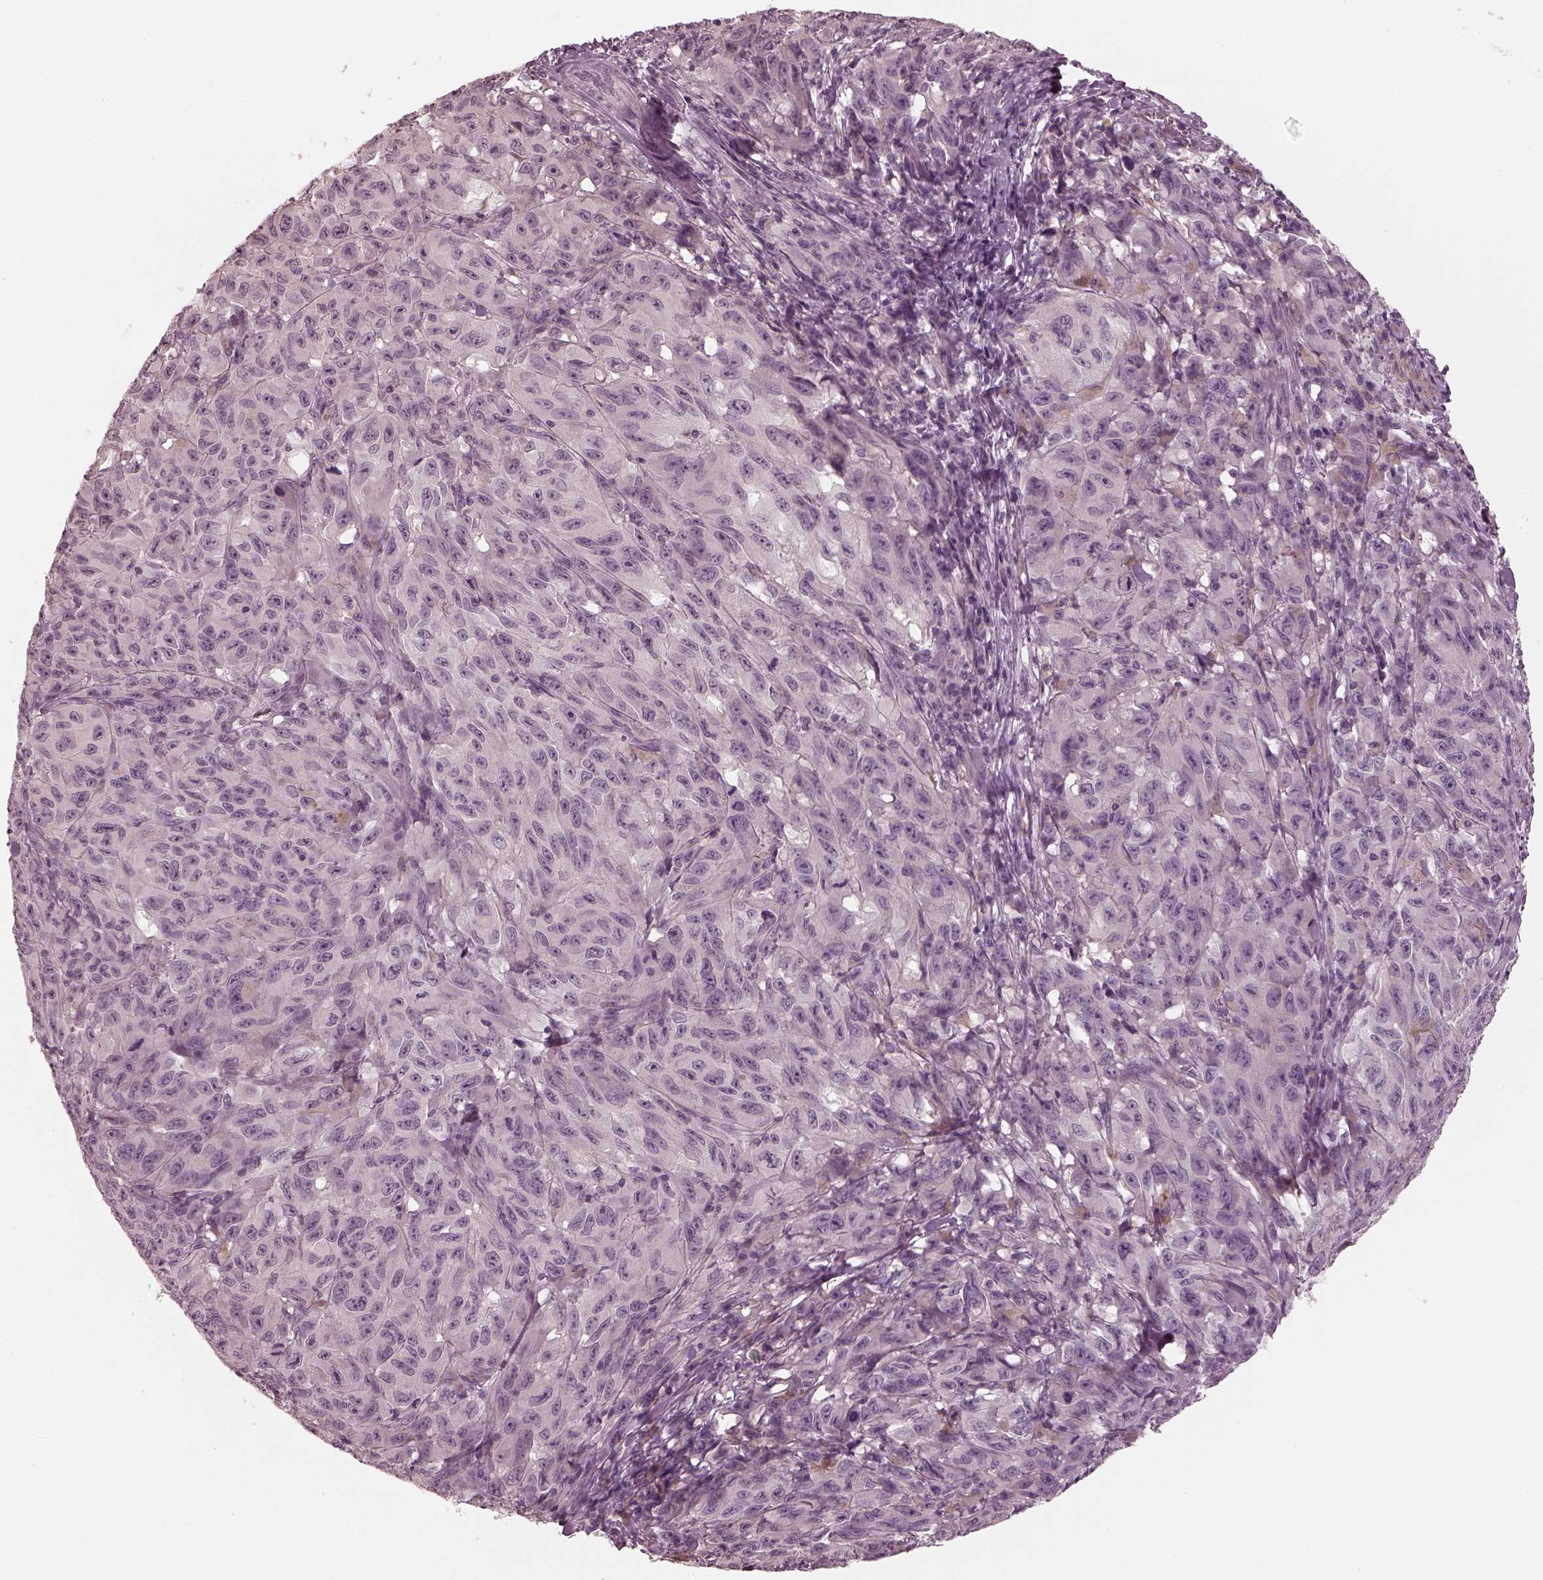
{"staining": {"intensity": "negative", "quantity": "none", "location": "none"}, "tissue": "melanoma", "cell_type": "Tumor cells", "image_type": "cancer", "snomed": [{"axis": "morphology", "description": "Malignant melanoma, NOS"}, {"axis": "topography", "description": "Vulva, labia, clitoris and Bartholin´s gland, NO"}], "caption": "High magnification brightfield microscopy of malignant melanoma stained with DAB (brown) and counterstained with hematoxylin (blue): tumor cells show no significant staining.", "gene": "RCVRN", "patient": {"sex": "female", "age": 75}}